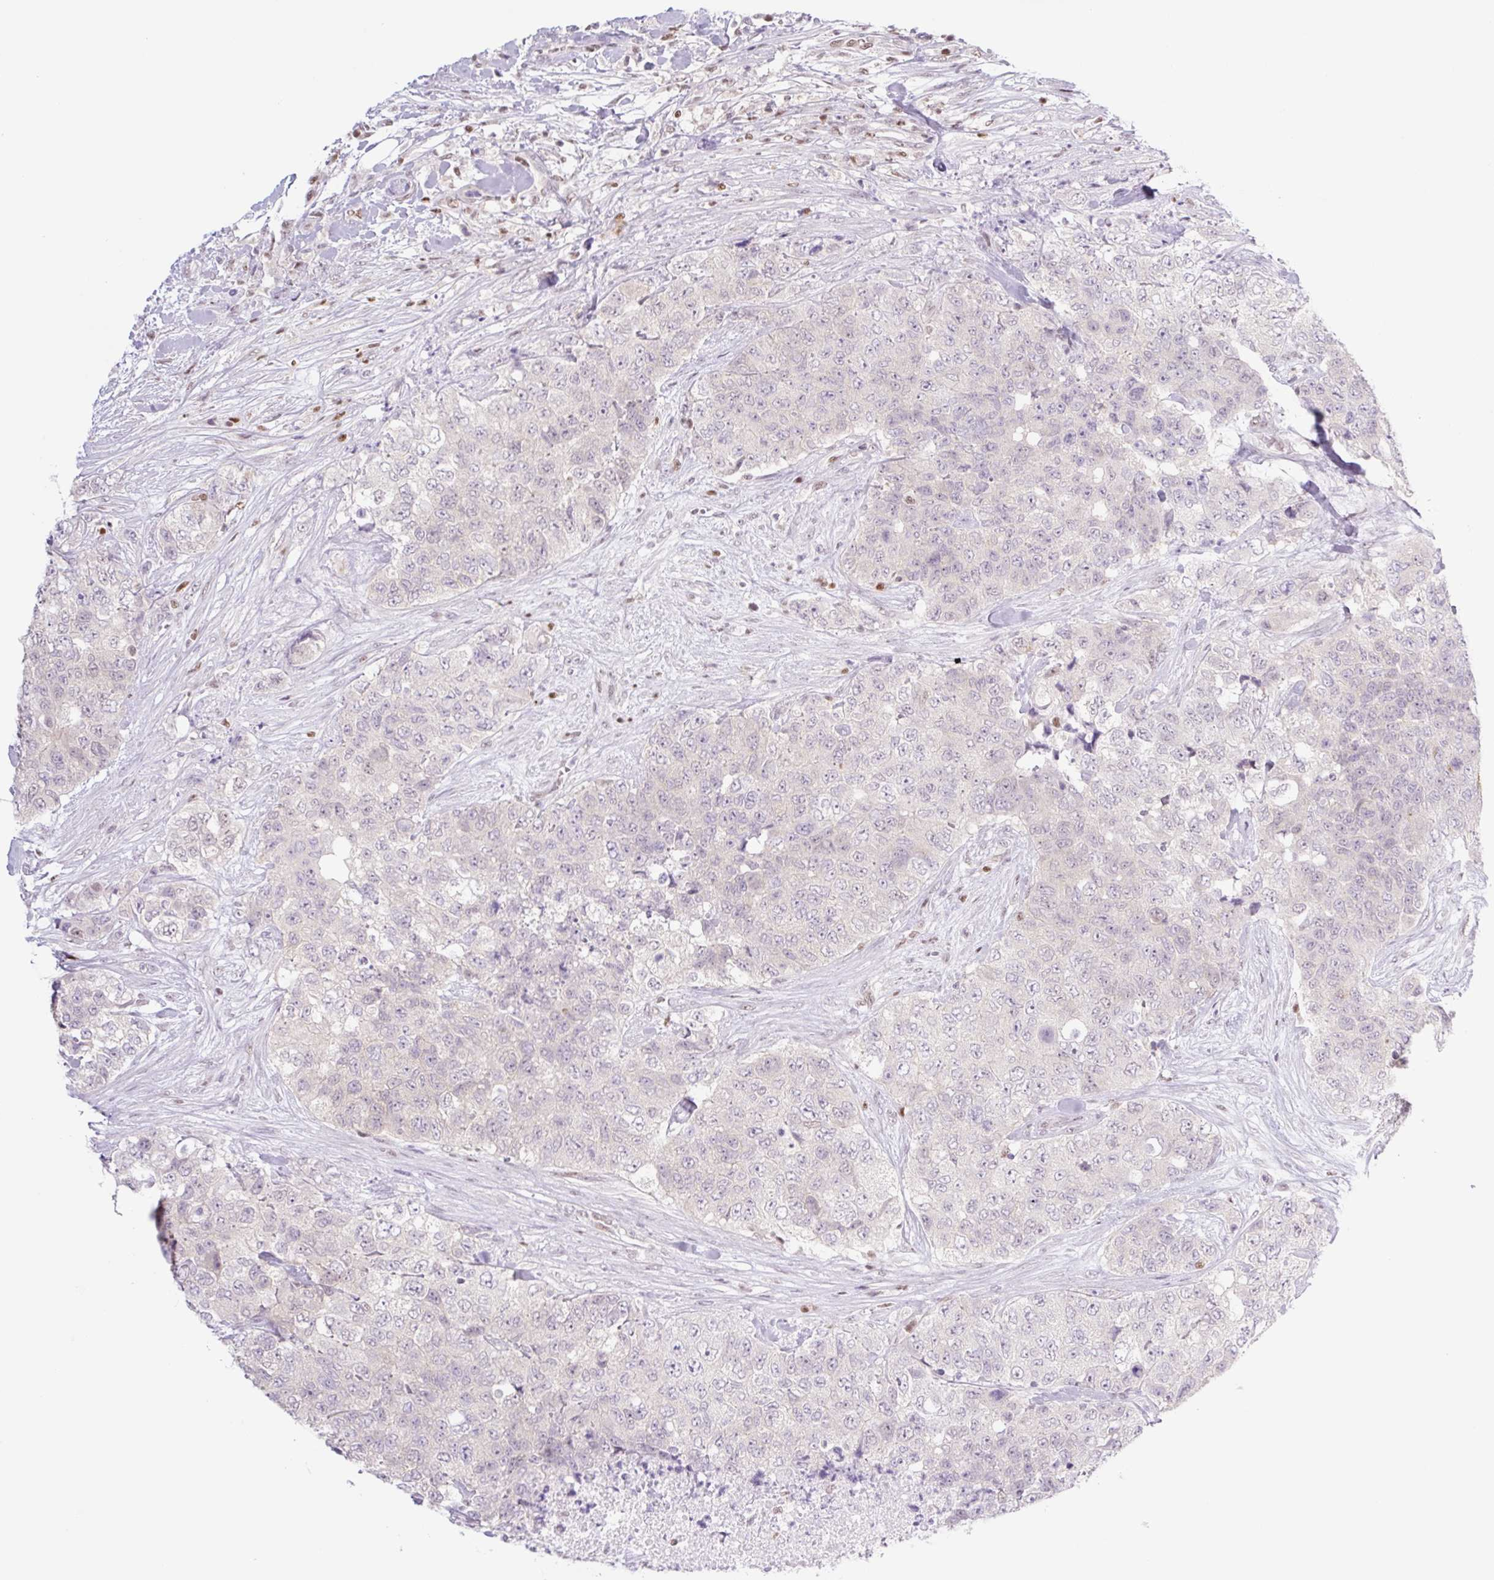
{"staining": {"intensity": "negative", "quantity": "none", "location": "none"}, "tissue": "urothelial cancer", "cell_type": "Tumor cells", "image_type": "cancer", "snomed": [{"axis": "morphology", "description": "Urothelial carcinoma, High grade"}, {"axis": "topography", "description": "Urinary bladder"}], "caption": "A high-resolution photomicrograph shows immunohistochemistry (IHC) staining of urothelial carcinoma (high-grade), which shows no significant expression in tumor cells.", "gene": "TLE3", "patient": {"sex": "female", "age": 78}}